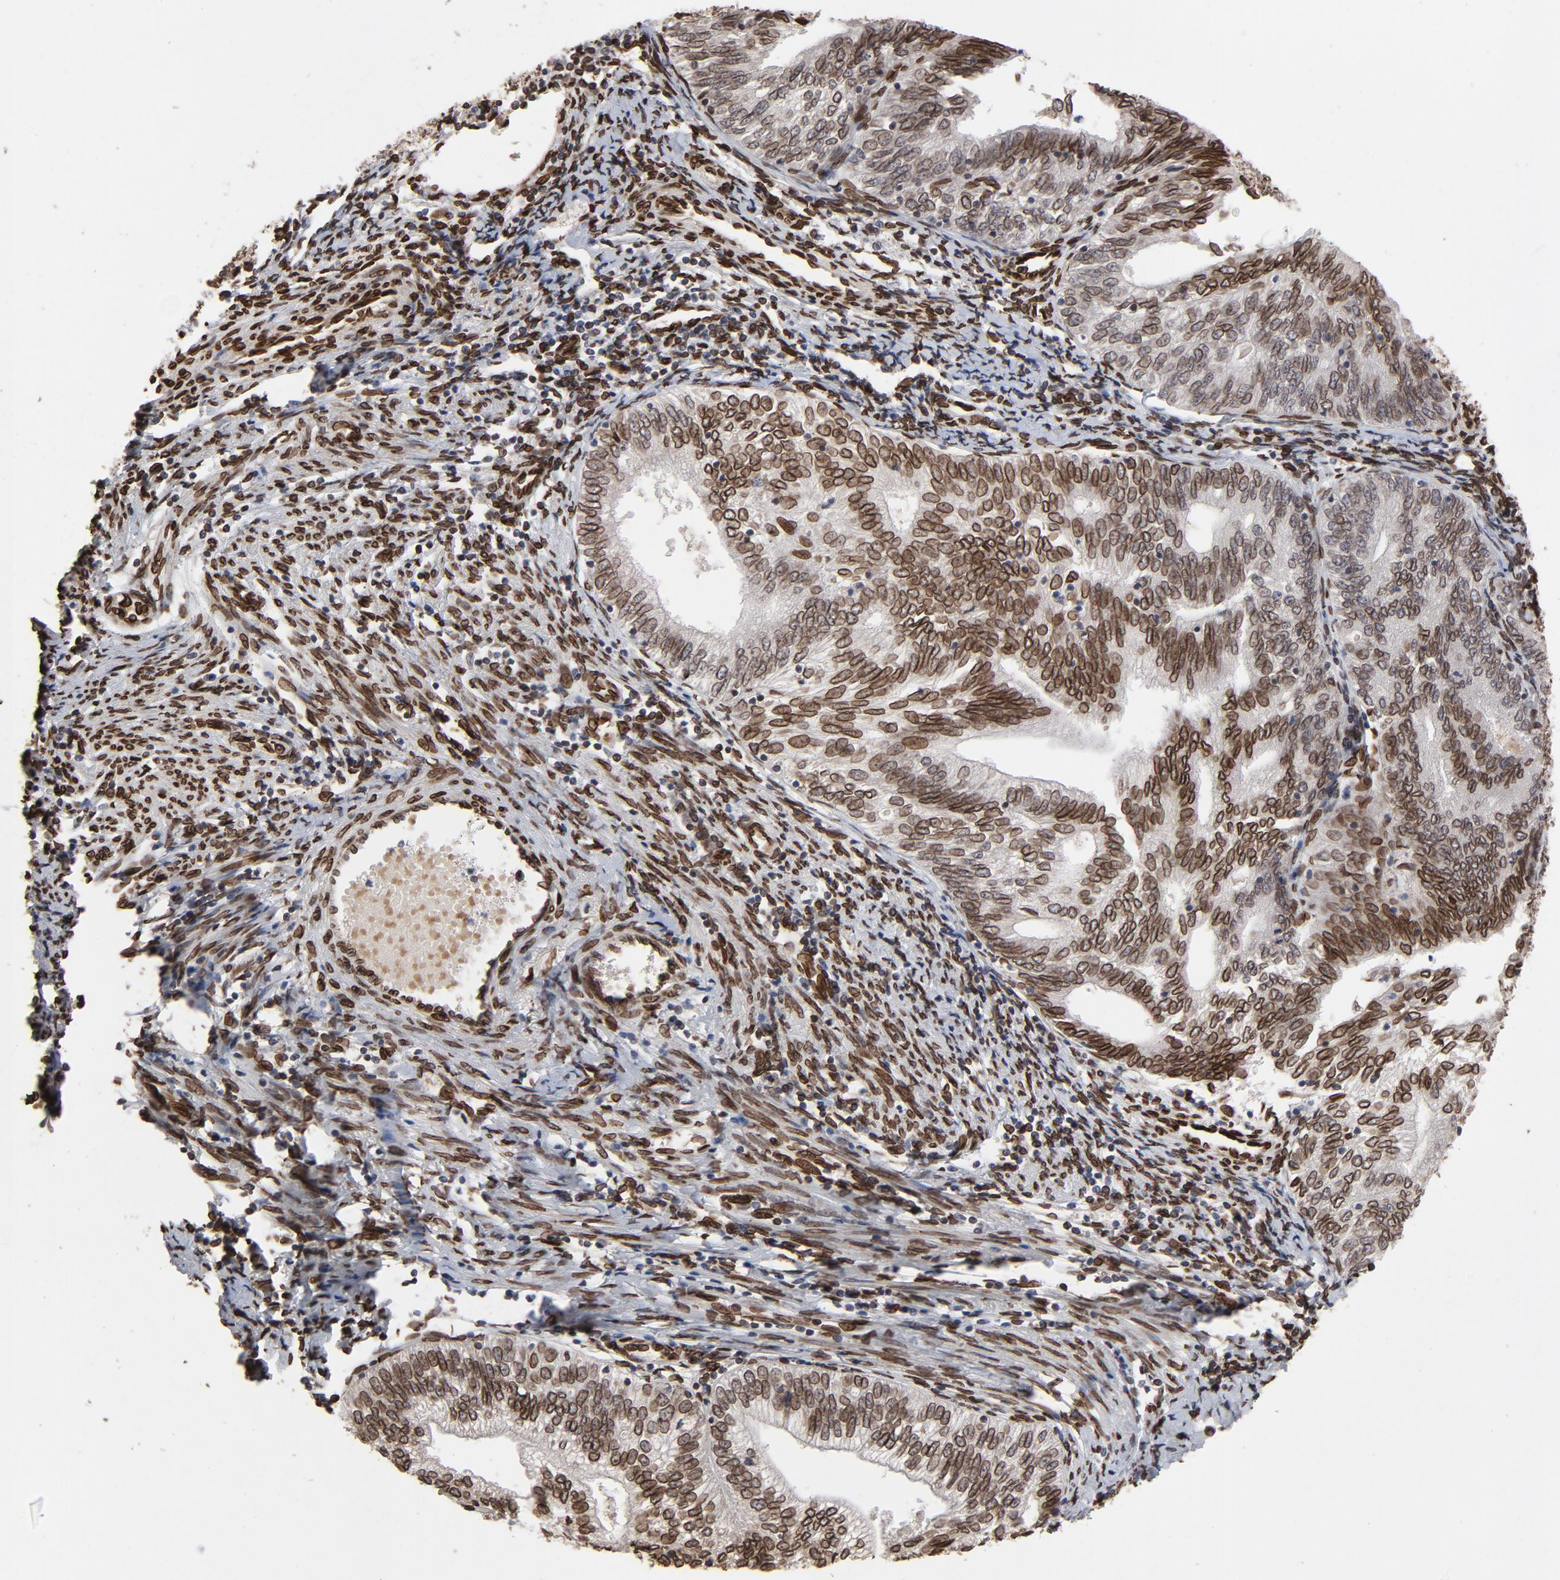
{"staining": {"intensity": "strong", "quantity": ">75%", "location": "cytoplasmic/membranous,nuclear"}, "tissue": "endometrial cancer", "cell_type": "Tumor cells", "image_type": "cancer", "snomed": [{"axis": "morphology", "description": "Adenocarcinoma, NOS"}, {"axis": "topography", "description": "Endometrium"}], "caption": "Immunohistochemistry staining of endometrial cancer, which displays high levels of strong cytoplasmic/membranous and nuclear expression in approximately >75% of tumor cells indicating strong cytoplasmic/membranous and nuclear protein staining. The staining was performed using DAB (brown) for protein detection and nuclei were counterstained in hematoxylin (blue).", "gene": "LMNA", "patient": {"sex": "female", "age": 69}}